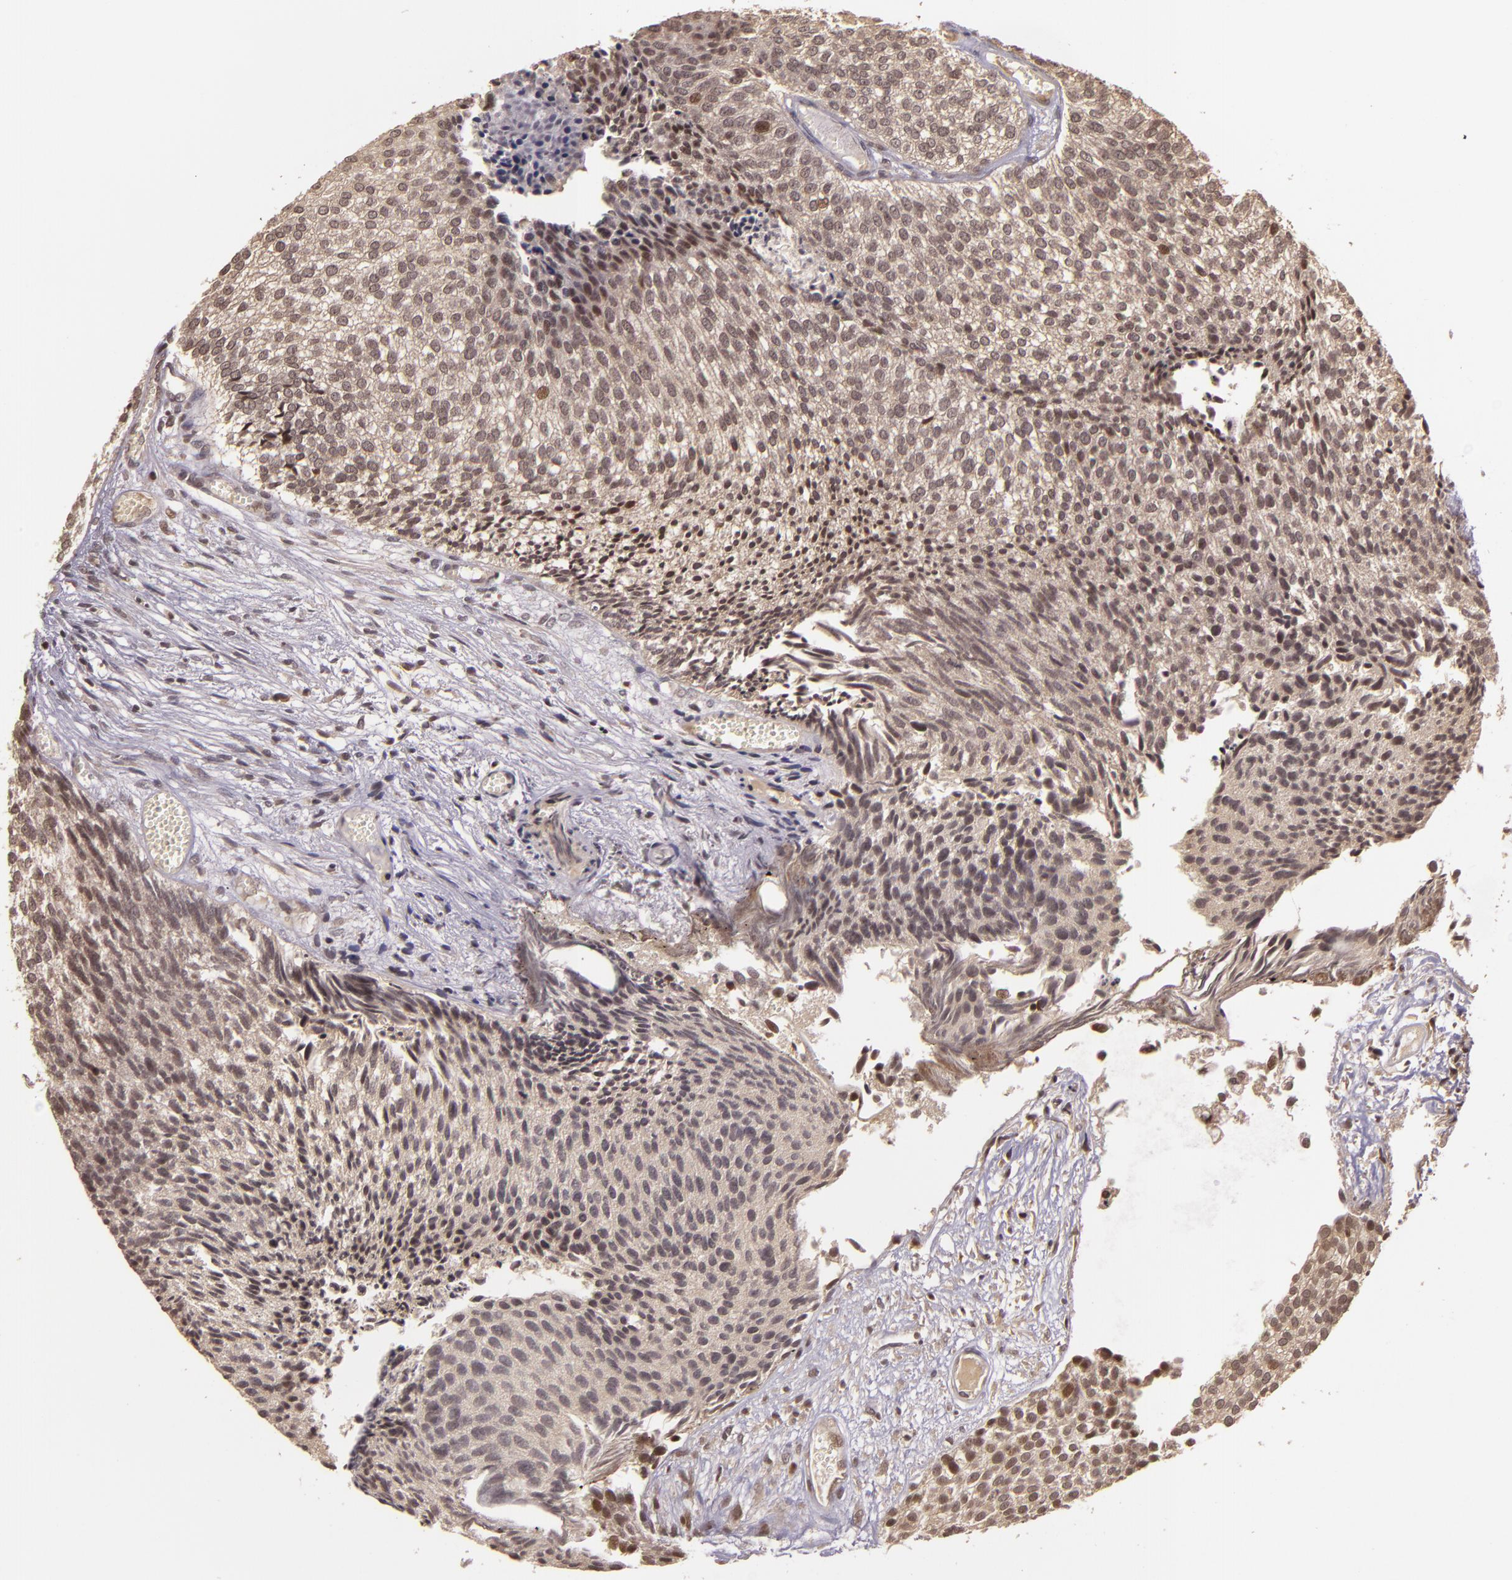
{"staining": {"intensity": "weak", "quantity": ">75%", "location": "cytoplasmic/membranous"}, "tissue": "urothelial cancer", "cell_type": "Tumor cells", "image_type": "cancer", "snomed": [{"axis": "morphology", "description": "Urothelial carcinoma, Low grade"}, {"axis": "topography", "description": "Urinary bladder"}], "caption": "There is low levels of weak cytoplasmic/membranous expression in tumor cells of urothelial carcinoma (low-grade), as demonstrated by immunohistochemical staining (brown color).", "gene": "TXNRD2", "patient": {"sex": "male", "age": 84}}